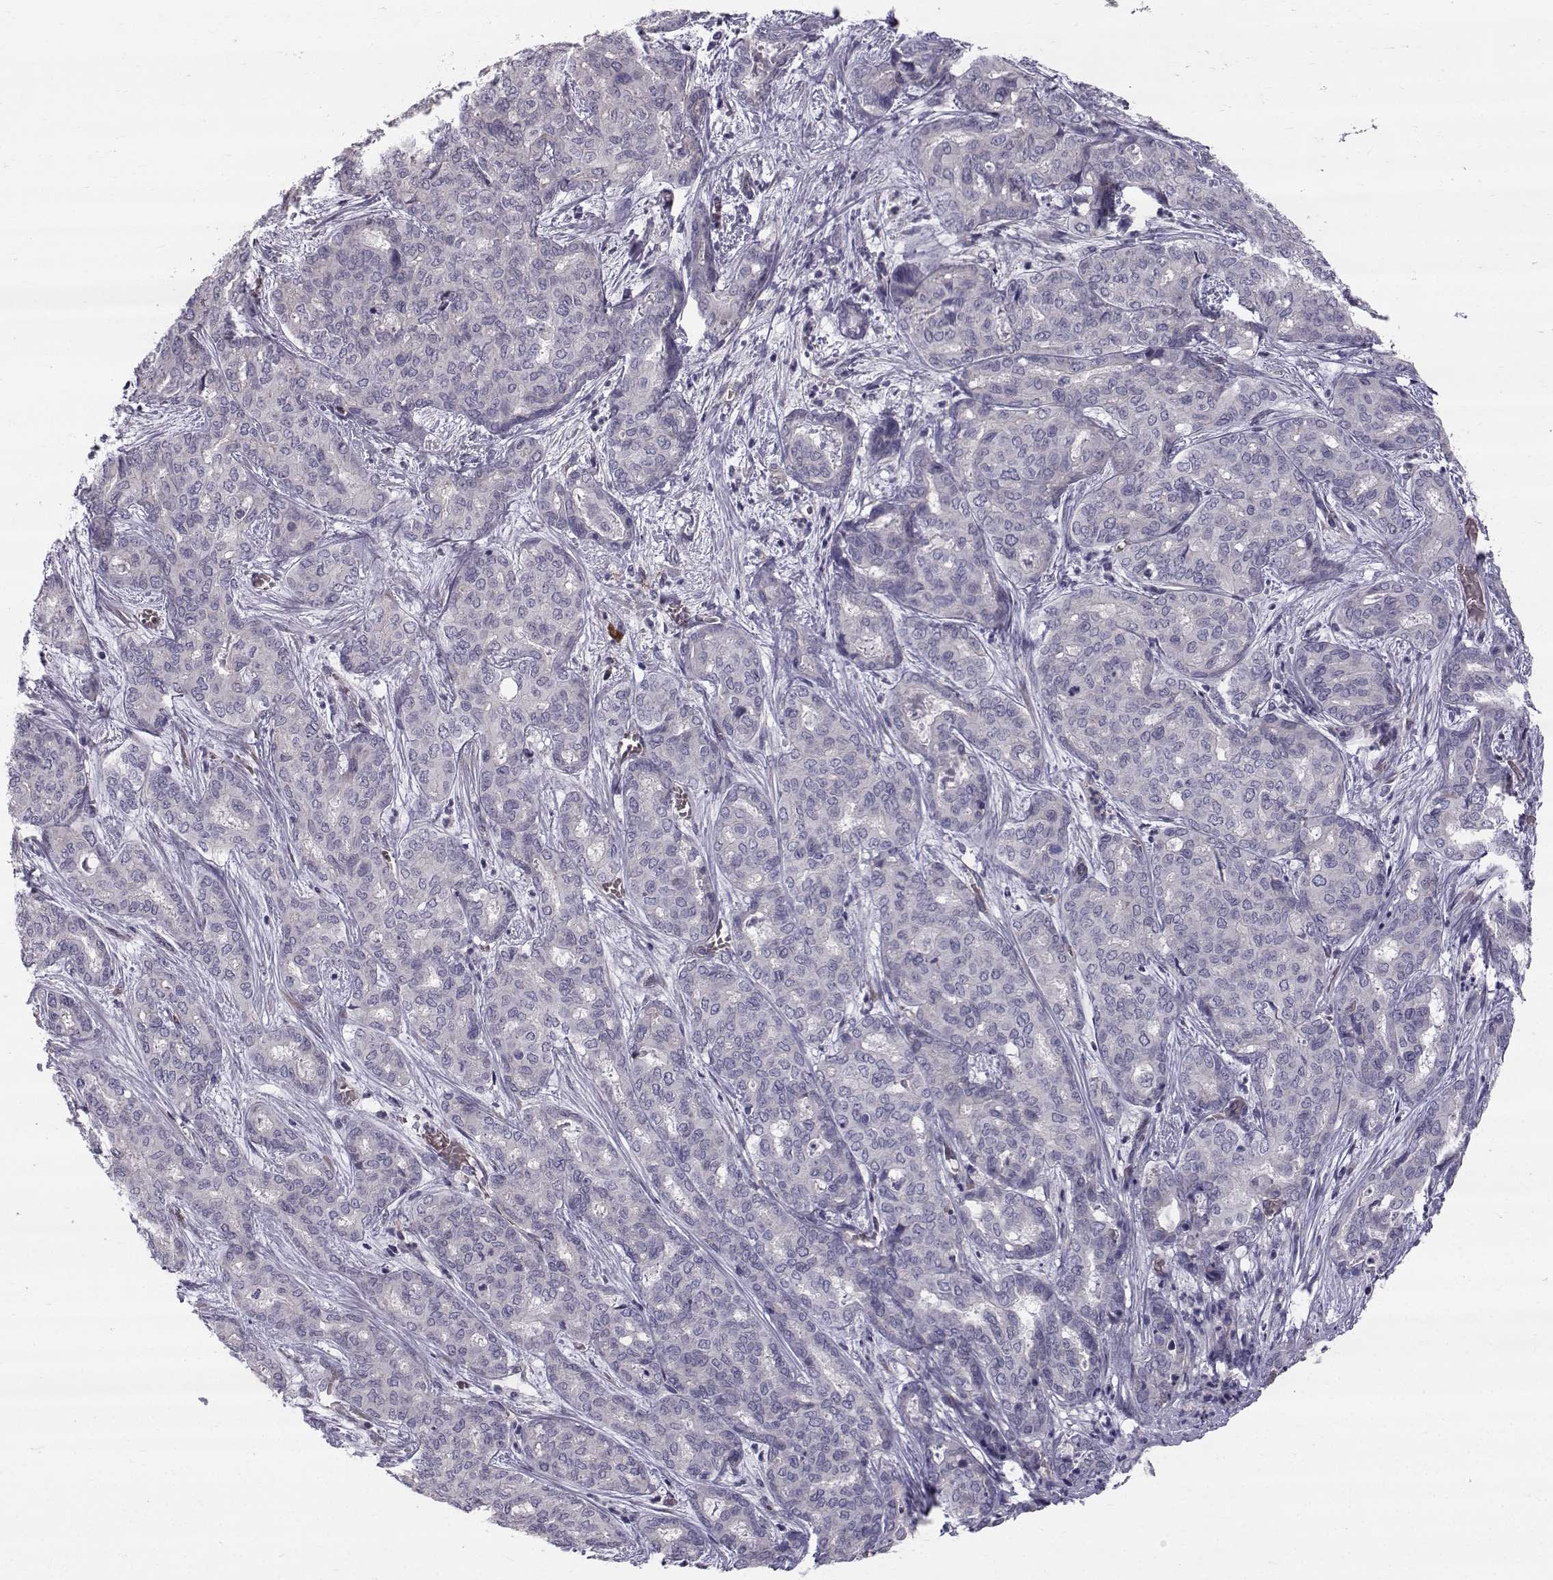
{"staining": {"intensity": "negative", "quantity": "none", "location": "none"}, "tissue": "liver cancer", "cell_type": "Tumor cells", "image_type": "cancer", "snomed": [{"axis": "morphology", "description": "Cholangiocarcinoma"}, {"axis": "topography", "description": "Liver"}], "caption": "Immunohistochemistry (IHC) of liver cancer displays no positivity in tumor cells. (DAB (3,3'-diaminobenzidine) immunohistochemistry (IHC) with hematoxylin counter stain).", "gene": "QPCT", "patient": {"sex": "female", "age": 64}}